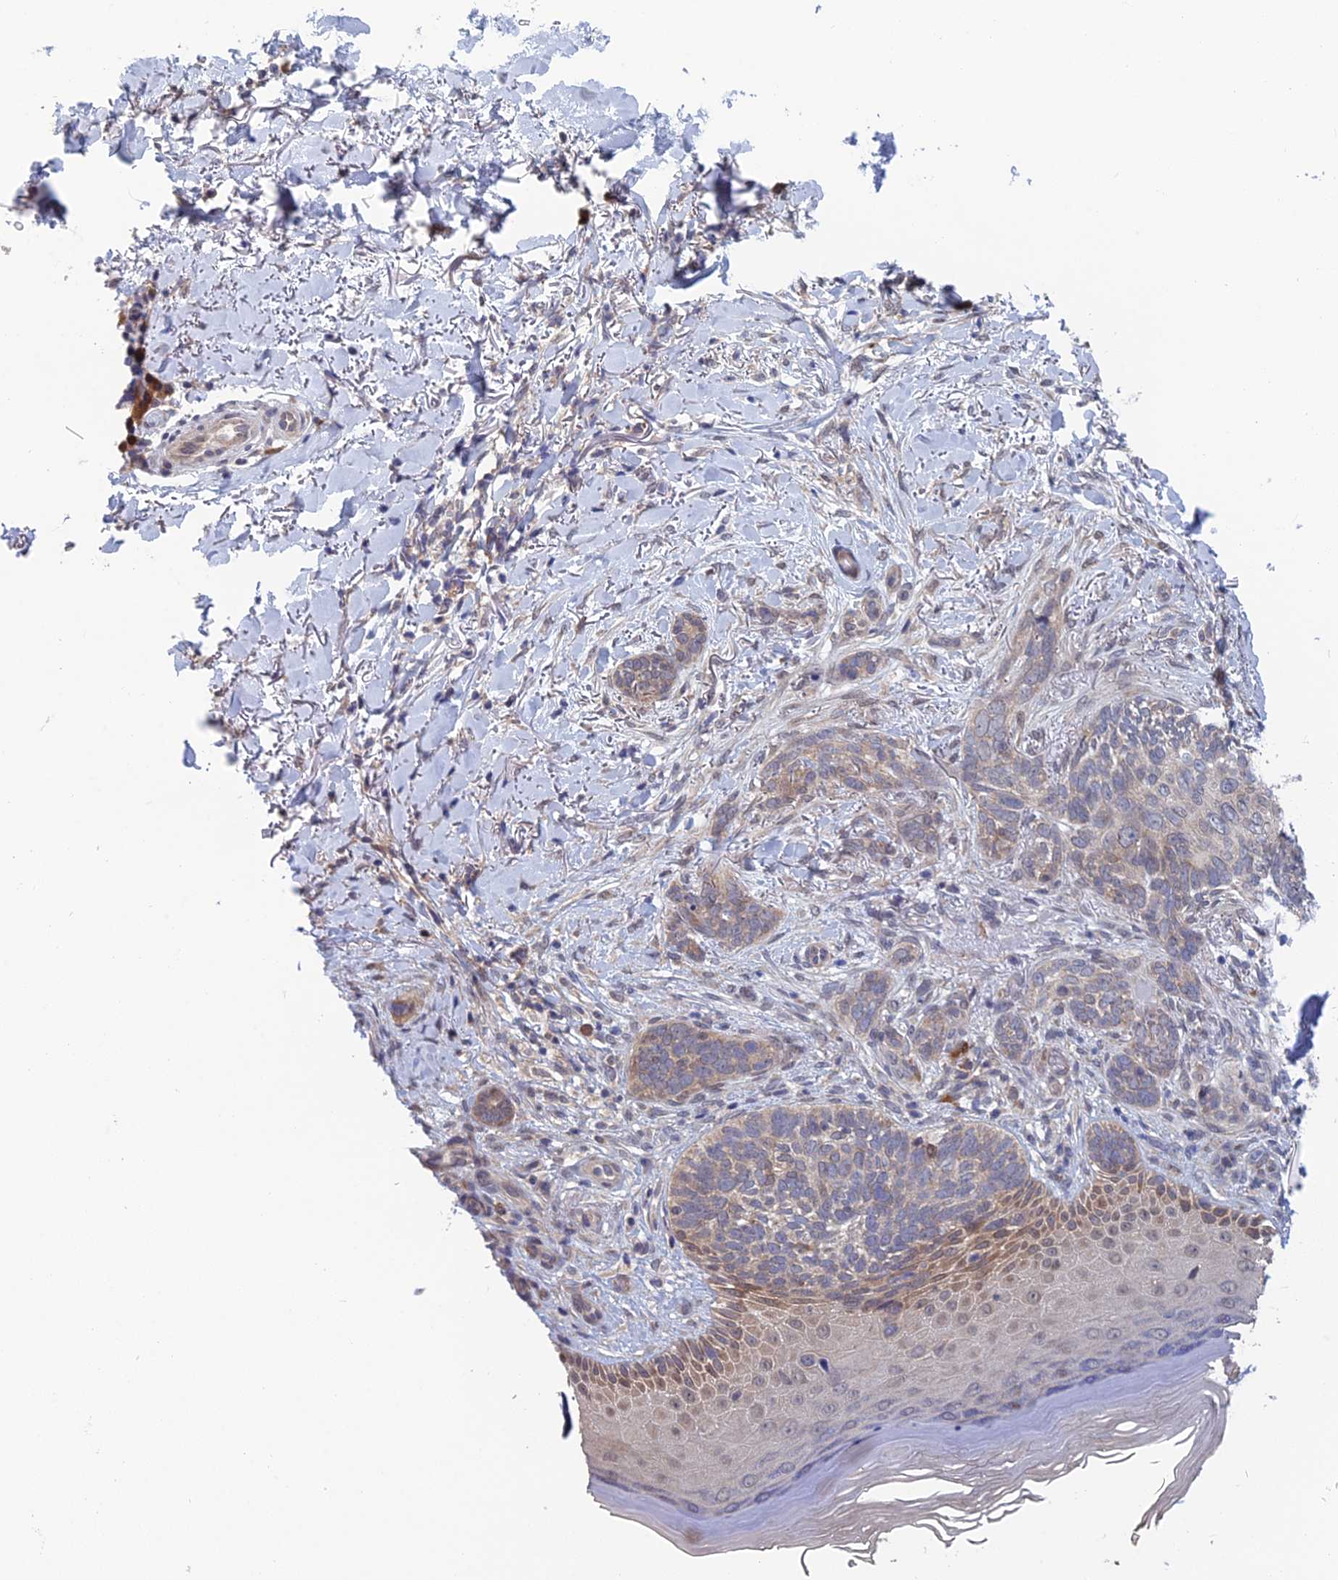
{"staining": {"intensity": "weak", "quantity": "<25%", "location": "cytoplasmic/membranous"}, "tissue": "skin cancer", "cell_type": "Tumor cells", "image_type": "cancer", "snomed": [{"axis": "morphology", "description": "Normal tissue, NOS"}, {"axis": "morphology", "description": "Basal cell carcinoma"}, {"axis": "topography", "description": "Skin"}], "caption": "Skin cancer (basal cell carcinoma) was stained to show a protein in brown. There is no significant positivity in tumor cells.", "gene": "SRA1", "patient": {"sex": "female", "age": 67}}